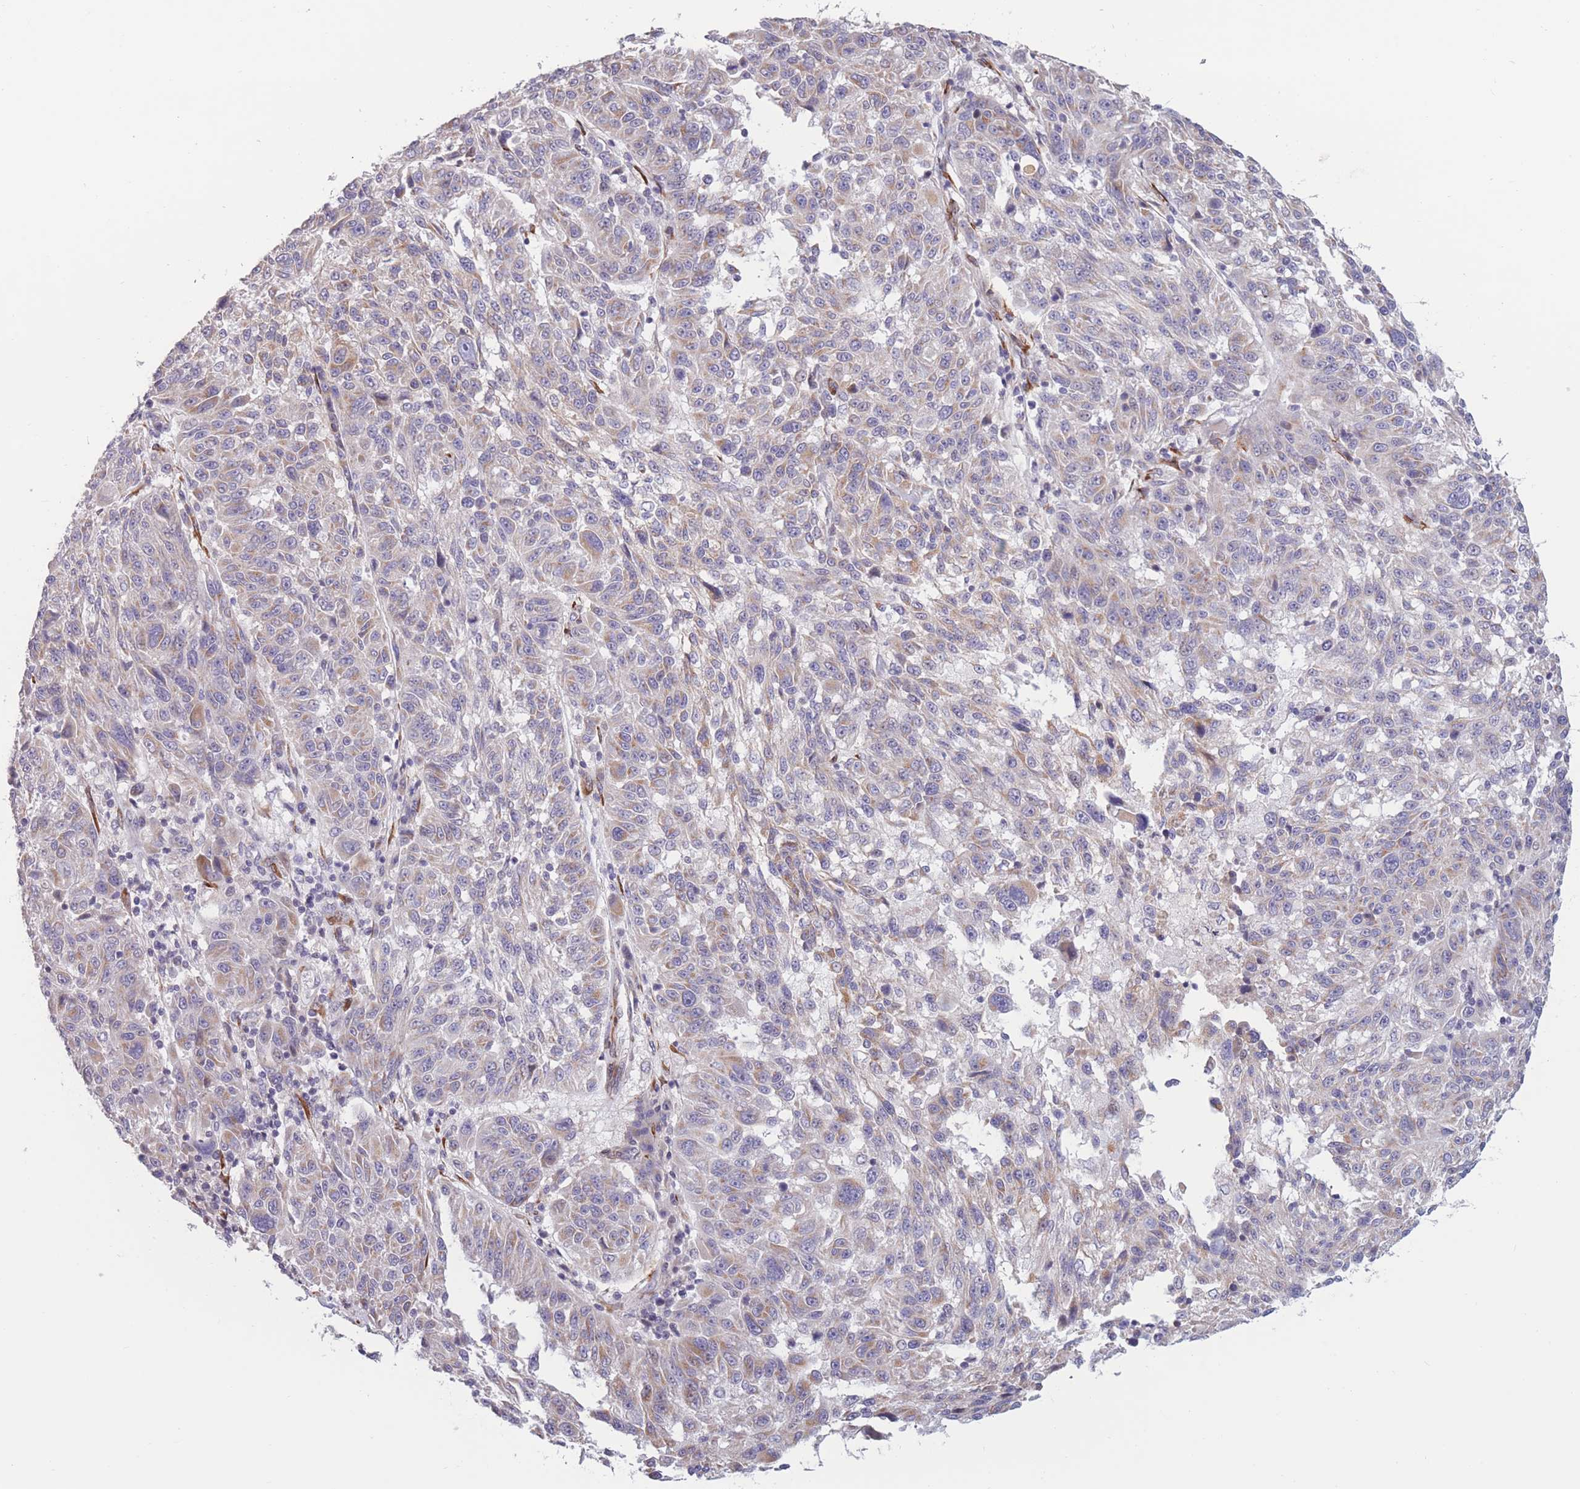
{"staining": {"intensity": "weak", "quantity": "25%-75%", "location": "cytoplasmic/membranous"}, "tissue": "melanoma", "cell_type": "Tumor cells", "image_type": "cancer", "snomed": [{"axis": "morphology", "description": "Malignant melanoma, NOS"}, {"axis": "topography", "description": "Skin"}], "caption": "An IHC photomicrograph of neoplastic tissue is shown. Protein staining in brown labels weak cytoplasmic/membranous positivity in malignant melanoma within tumor cells.", "gene": "CCNQ", "patient": {"sex": "male", "age": 53}}